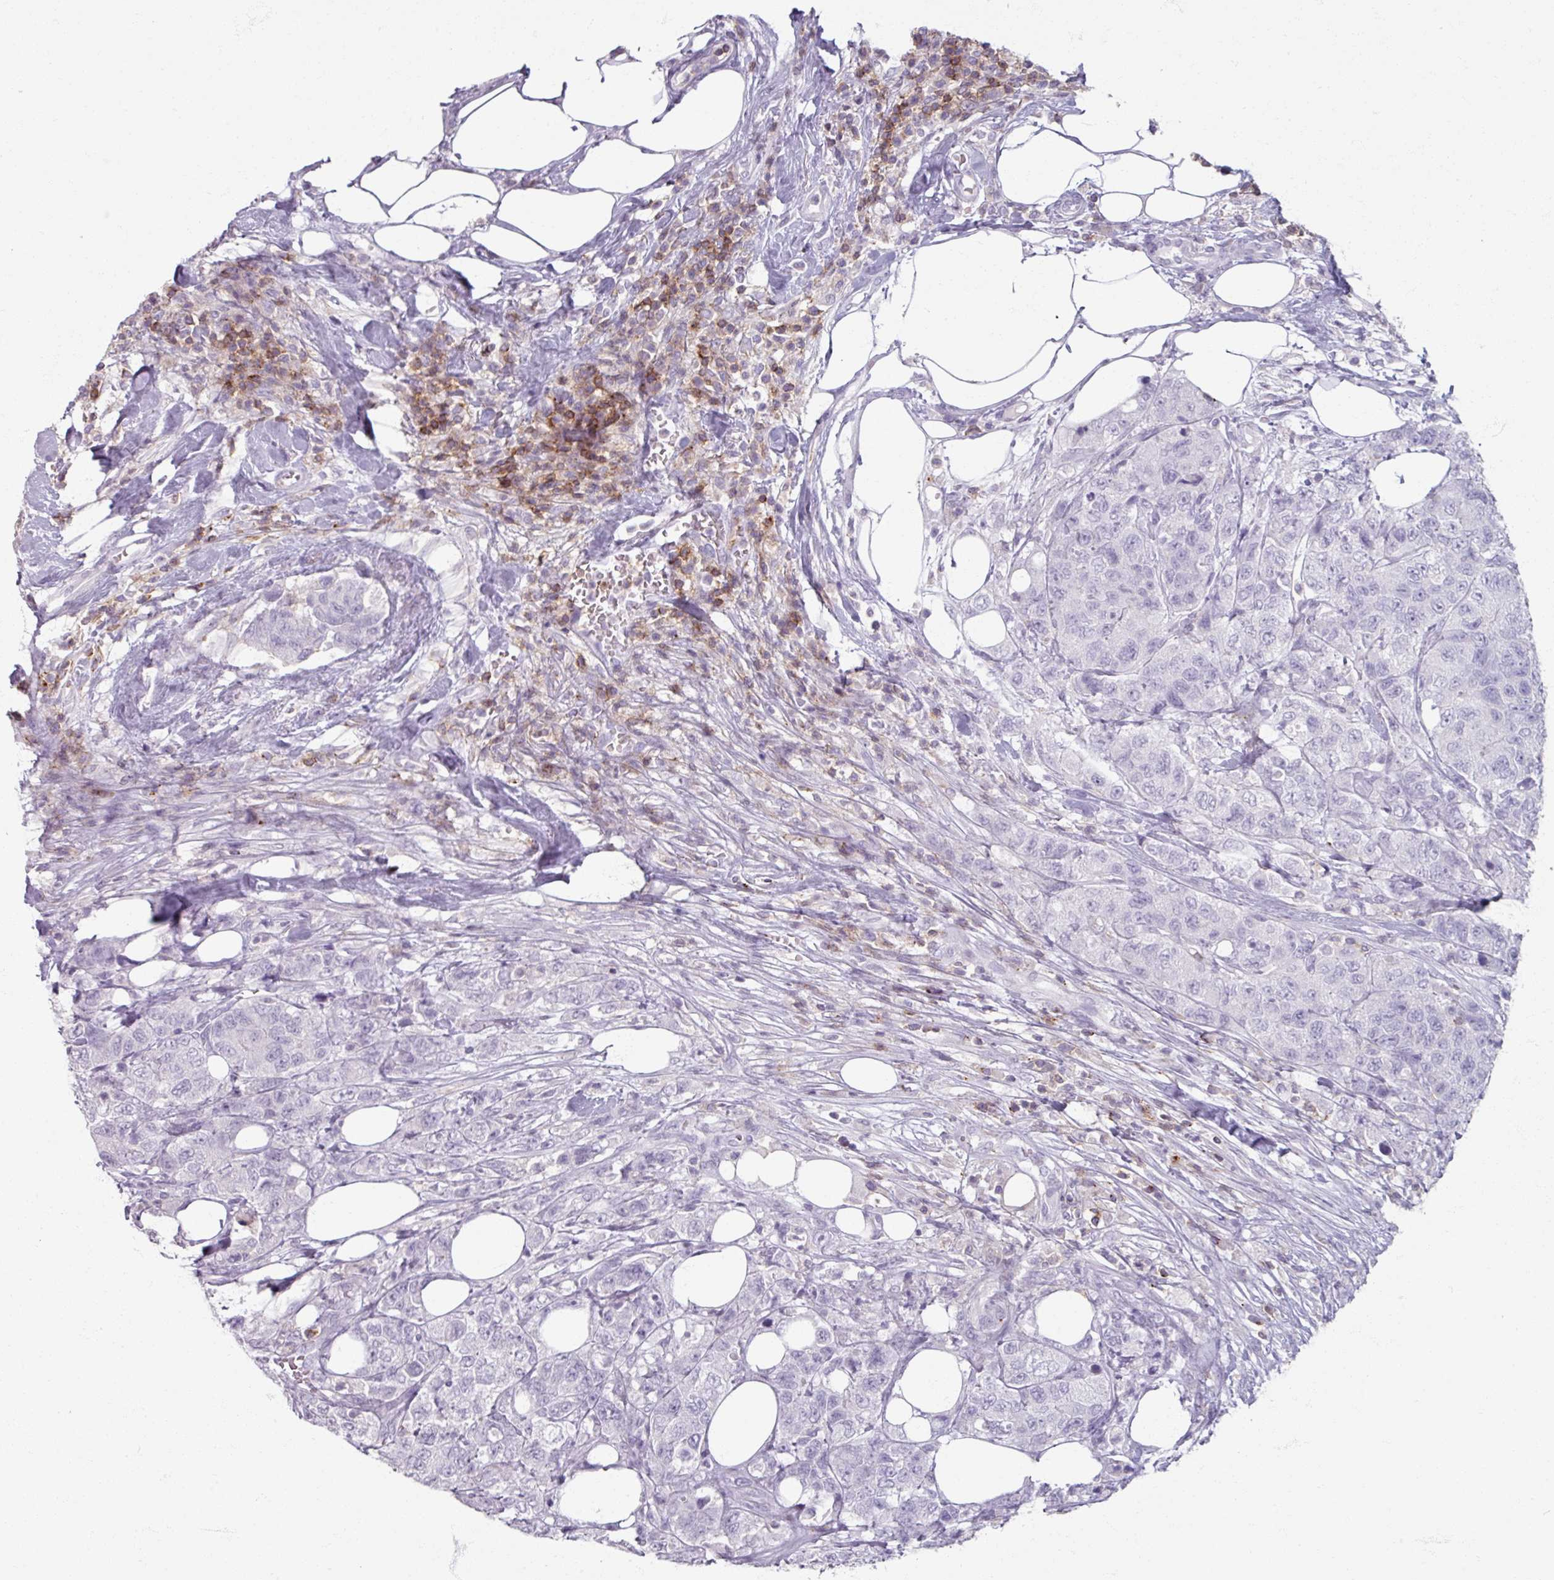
{"staining": {"intensity": "negative", "quantity": "none", "location": "none"}, "tissue": "urothelial cancer", "cell_type": "Tumor cells", "image_type": "cancer", "snomed": [{"axis": "morphology", "description": "Urothelial carcinoma, High grade"}, {"axis": "topography", "description": "Urinary bladder"}], "caption": "Immunohistochemistry image of neoplastic tissue: human urothelial cancer stained with DAB reveals no significant protein staining in tumor cells.", "gene": "PTPRC", "patient": {"sex": "female", "age": 78}}